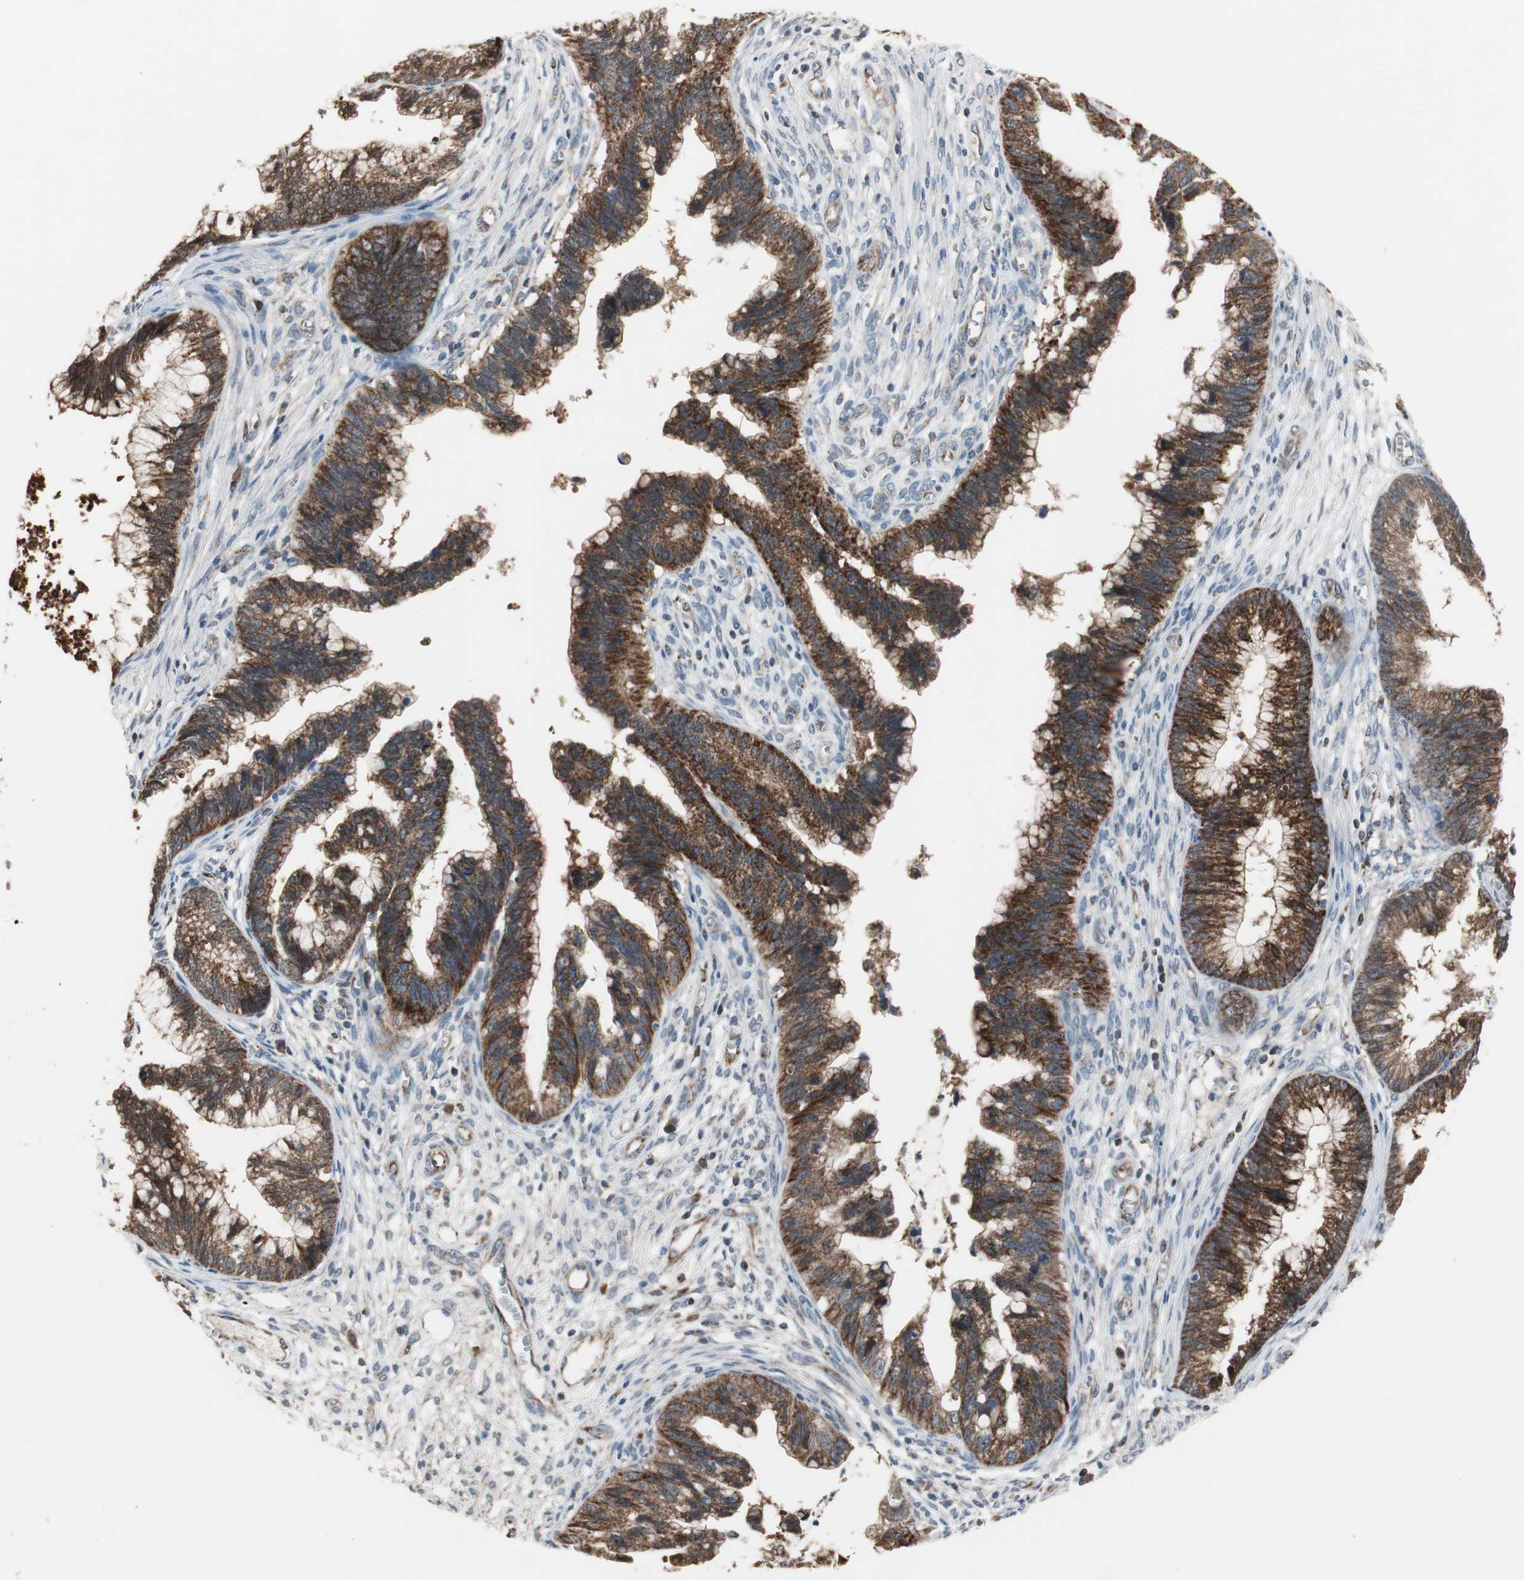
{"staining": {"intensity": "strong", "quantity": ">75%", "location": "cytoplasmic/membranous"}, "tissue": "cervical cancer", "cell_type": "Tumor cells", "image_type": "cancer", "snomed": [{"axis": "morphology", "description": "Adenocarcinoma, NOS"}, {"axis": "topography", "description": "Cervix"}], "caption": "Brown immunohistochemical staining in cervical cancer (adenocarcinoma) reveals strong cytoplasmic/membranous staining in approximately >75% of tumor cells.", "gene": "CPT1A", "patient": {"sex": "female", "age": 44}}